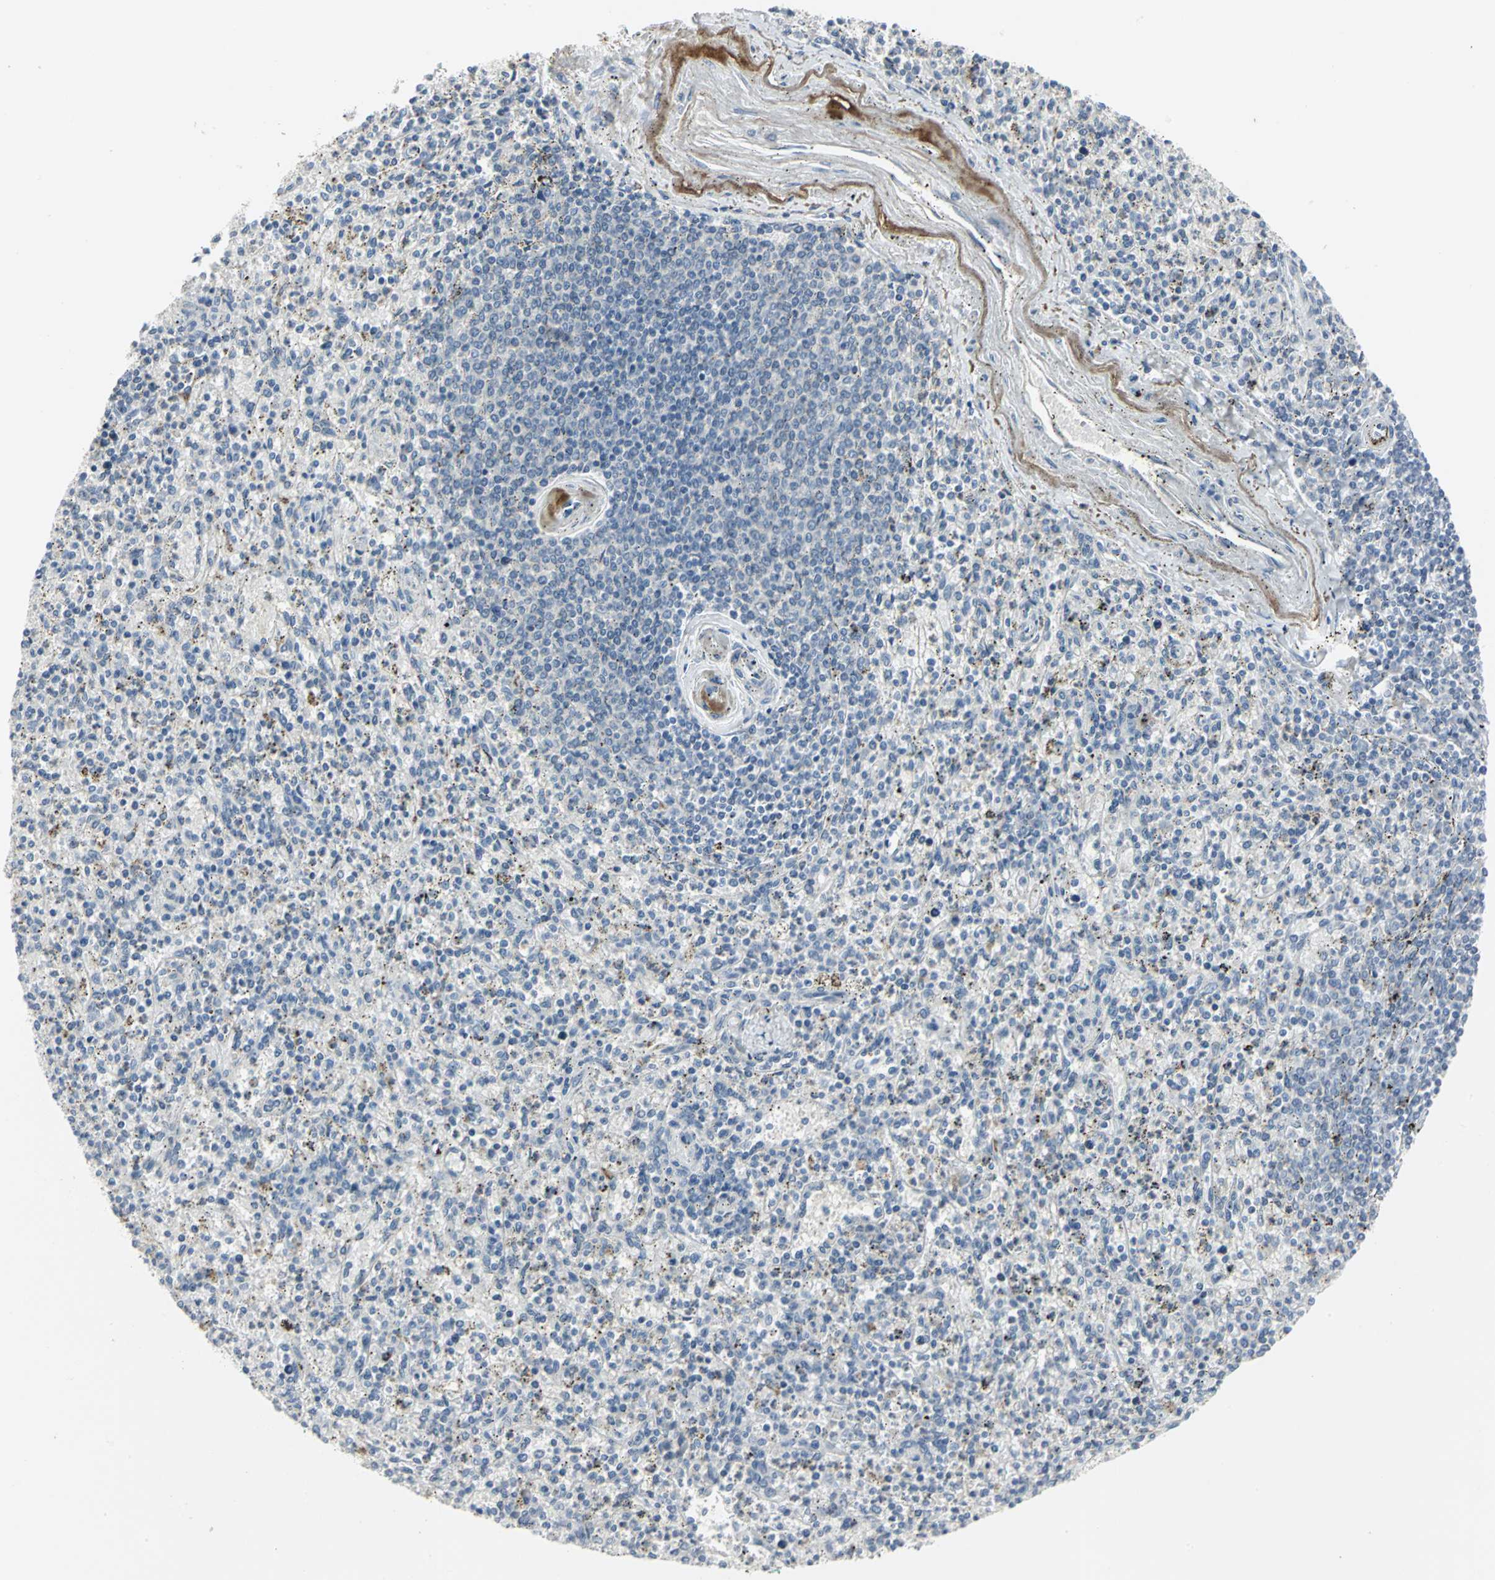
{"staining": {"intensity": "negative", "quantity": "none", "location": "none"}, "tissue": "spleen", "cell_type": "Cells in red pulp", "image_type": "normal", "snomed": [{"axis": "morphology", "description": "Normal tissue, NOS"}, {"axis": "topography", "description": "Spleen"}], "caption": "An immunohistochemistry (IHC) micrograph of benign spleen is shown. There is no staining in cells in red pulp of spleen. (DAB (3,3'-diaminobenzidine) immunohistochemistry, high magnification).", "gene": "ZIC1", "patient": {"sex": "male", "age": 72}}